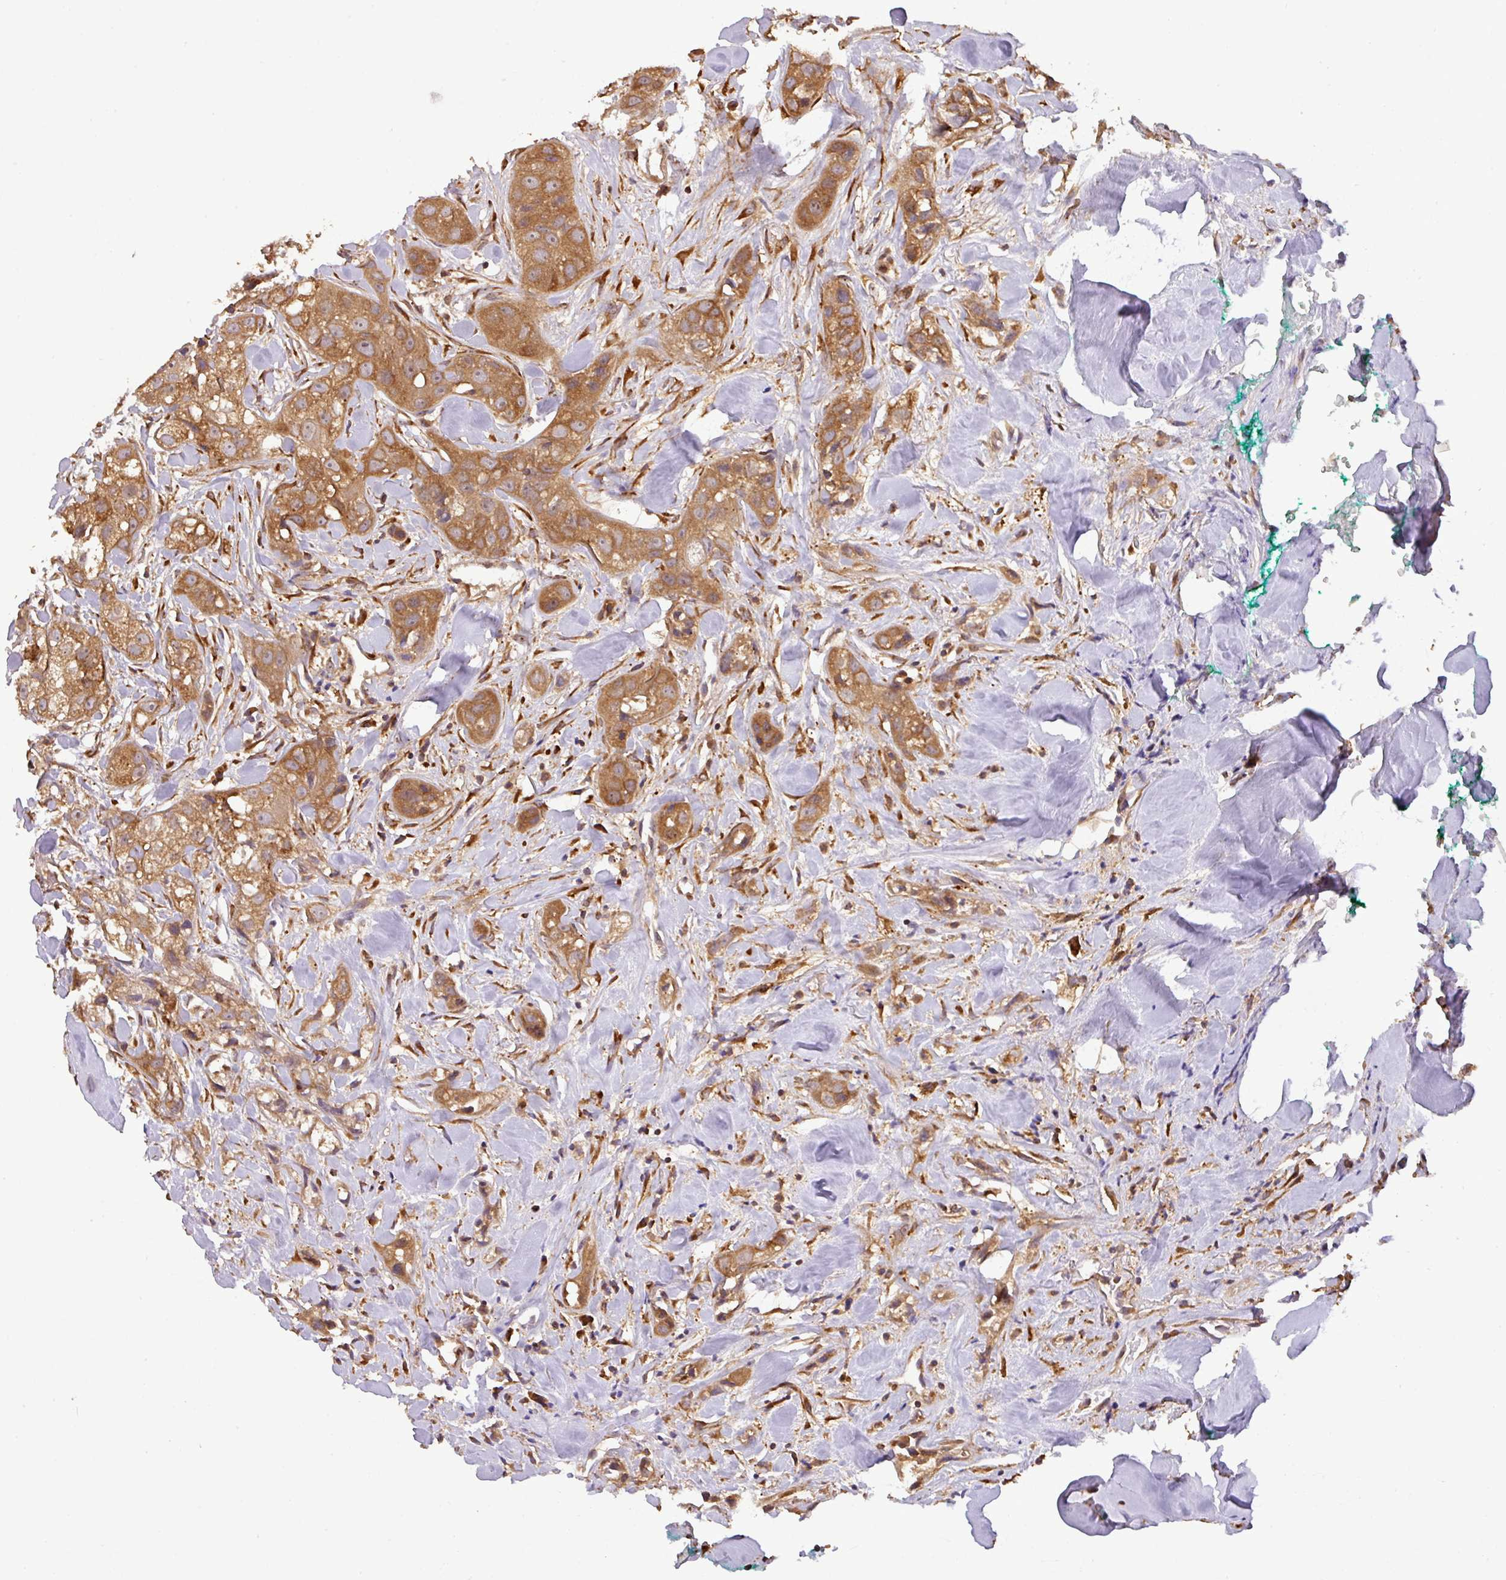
{"staining": {"intensity": "moderate", "quantity": ">75%", "location": "cytoplasmic/membranous,nuclear"}, "tissue": "head and neck cancer", "cell_type": "Tumor cells", "image_type": "cancer", "snomed": [{"axis": "morphology", "description": "Normal tissue, NOS"}, {"axis": "morphology", "description": "Squamous cell carcinoma, NOS"}, {"axis": "topography", "description": "Skeletal muscle"}, {"axis": "topography", "description": "Head-Neck"}], "caption": "IHC staining of squamous cell carcinoma (head and neck), which shows medium levels of moderate cytoplasmic/membranous and nuclear expression in about >75% of tumor cells indicating moderate cytoplasmic/membranous and nuclear protein staining. The staining was performed using DAB (3,3'-diaminobenzidine) (brown) for protein detection and nuclei were counterstained in hematoxylin (blue).", "gene": "VENTX", "patient": {"sex": "male", "age": 51}}